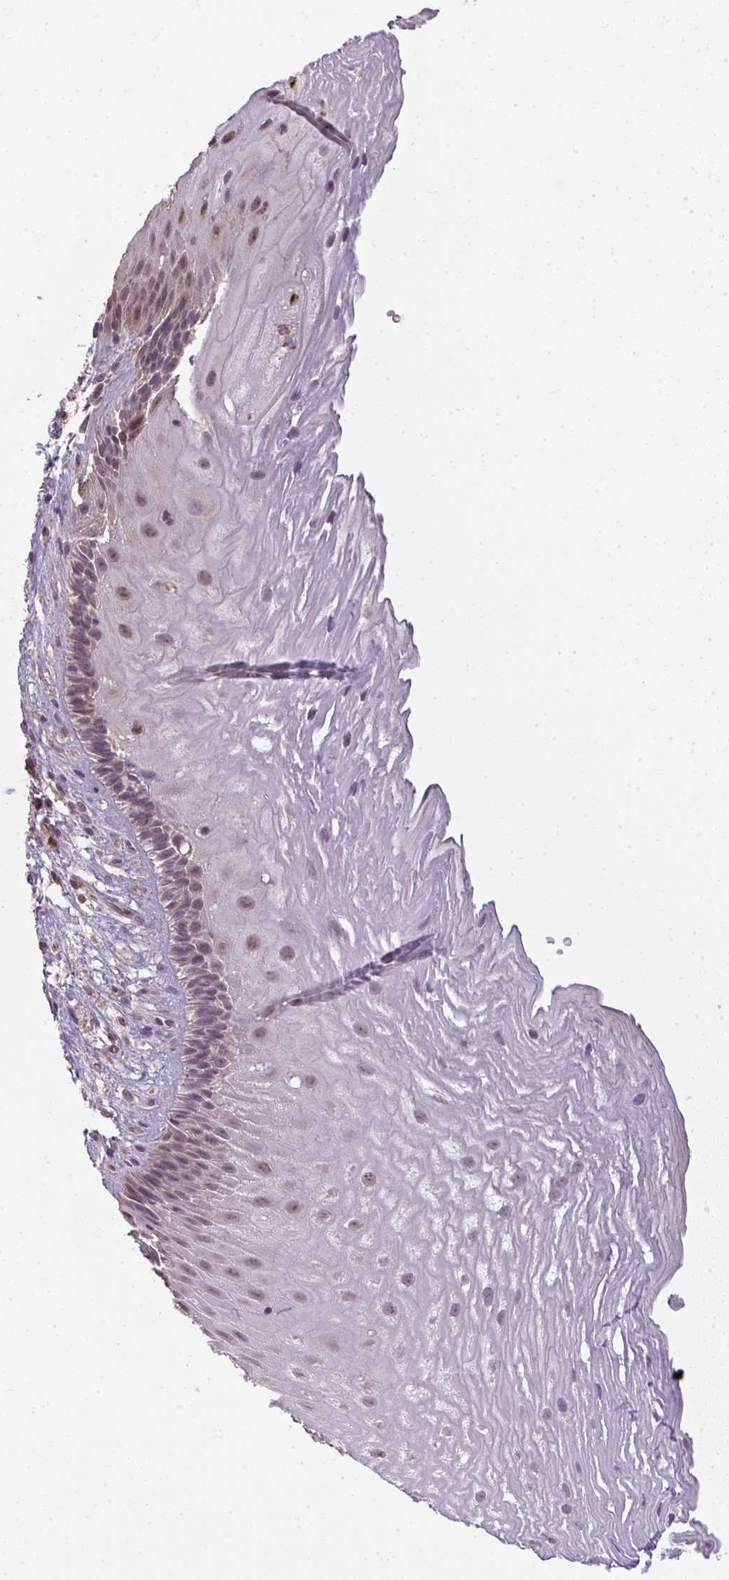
{"staining": {"intensity": "weak", "quantity": "25%-75%", "location": "nuclear"}, "tissue": "esophagus", "cell_type": "Squamous epithelial cells", "image_type": "normal", "snomed": [{"axis": "morphology", "description": "Normal tissue, NOS"}, {"axis": "topography", "description": "Esophagus"}], "caption": "Human esophagus stained with a brown dye exhibits weak nuclear positive positivity in approximately 25%-75% of squamous epithelial cells.", "gene": "CXCR1", "patient": {"sex": "male", "age": 60}}